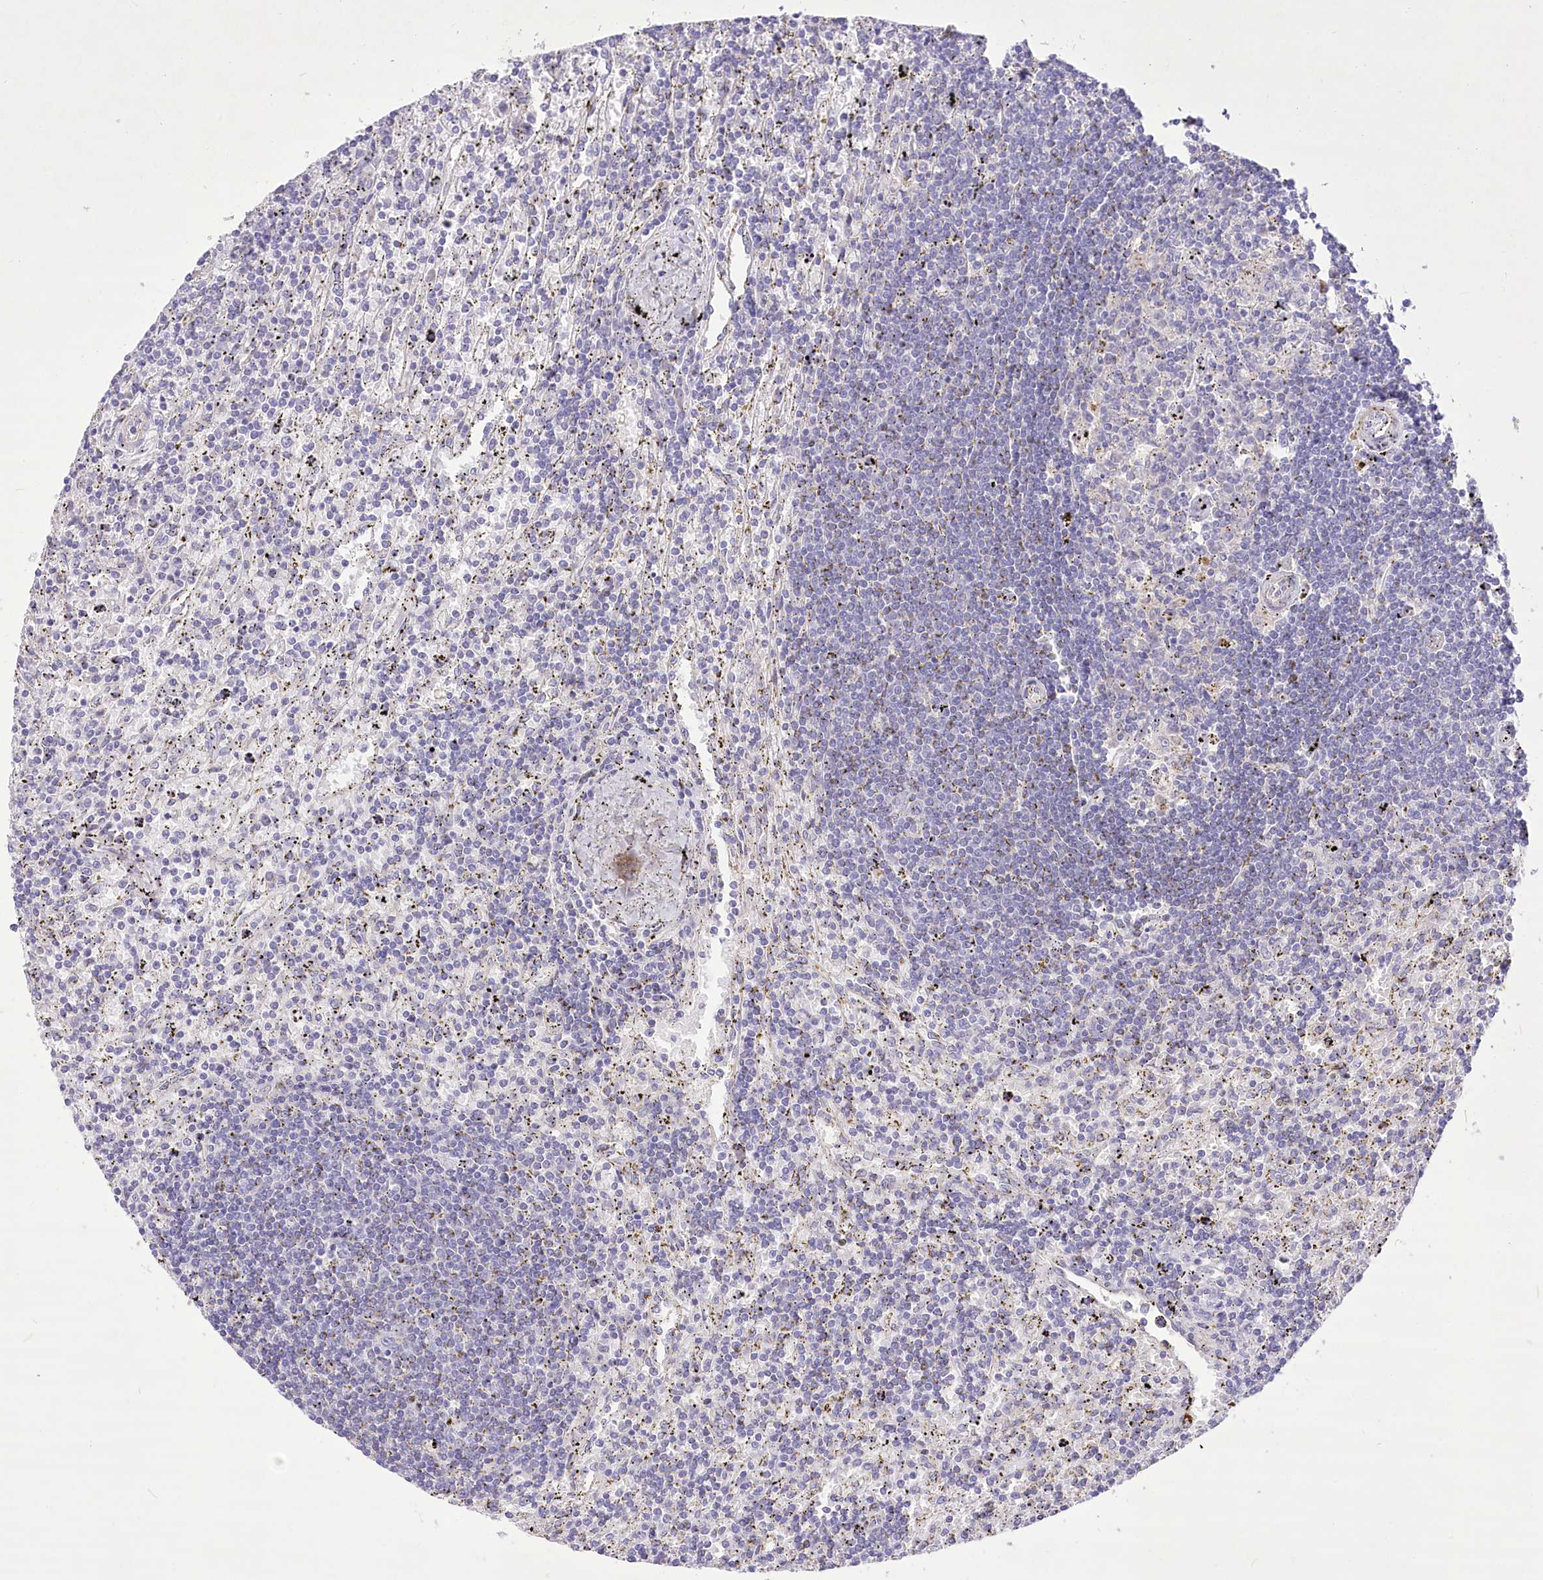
{"staining": {"intensity": "negative", "quantity": "none", "location": "none"}, "tissue": "lymphoma", "cell_type": "Tumor cells", "image_type": "cancer", "snomed": [{"axis": "morphology", "description": "Malignant lymphoma, non-Hodgkin's type, Low grade"}, {"axis": "topography", "description": "Spleen"}], "caption": "Tumor cells show no significant staining in lymphoma. Brightfield microscopy of IHC stained with DAB (brown) and hematoxylin (blue), captured at high magnification.", "gene": "ANGPTL3", "patient": {"sex": "male", "age": 76}}